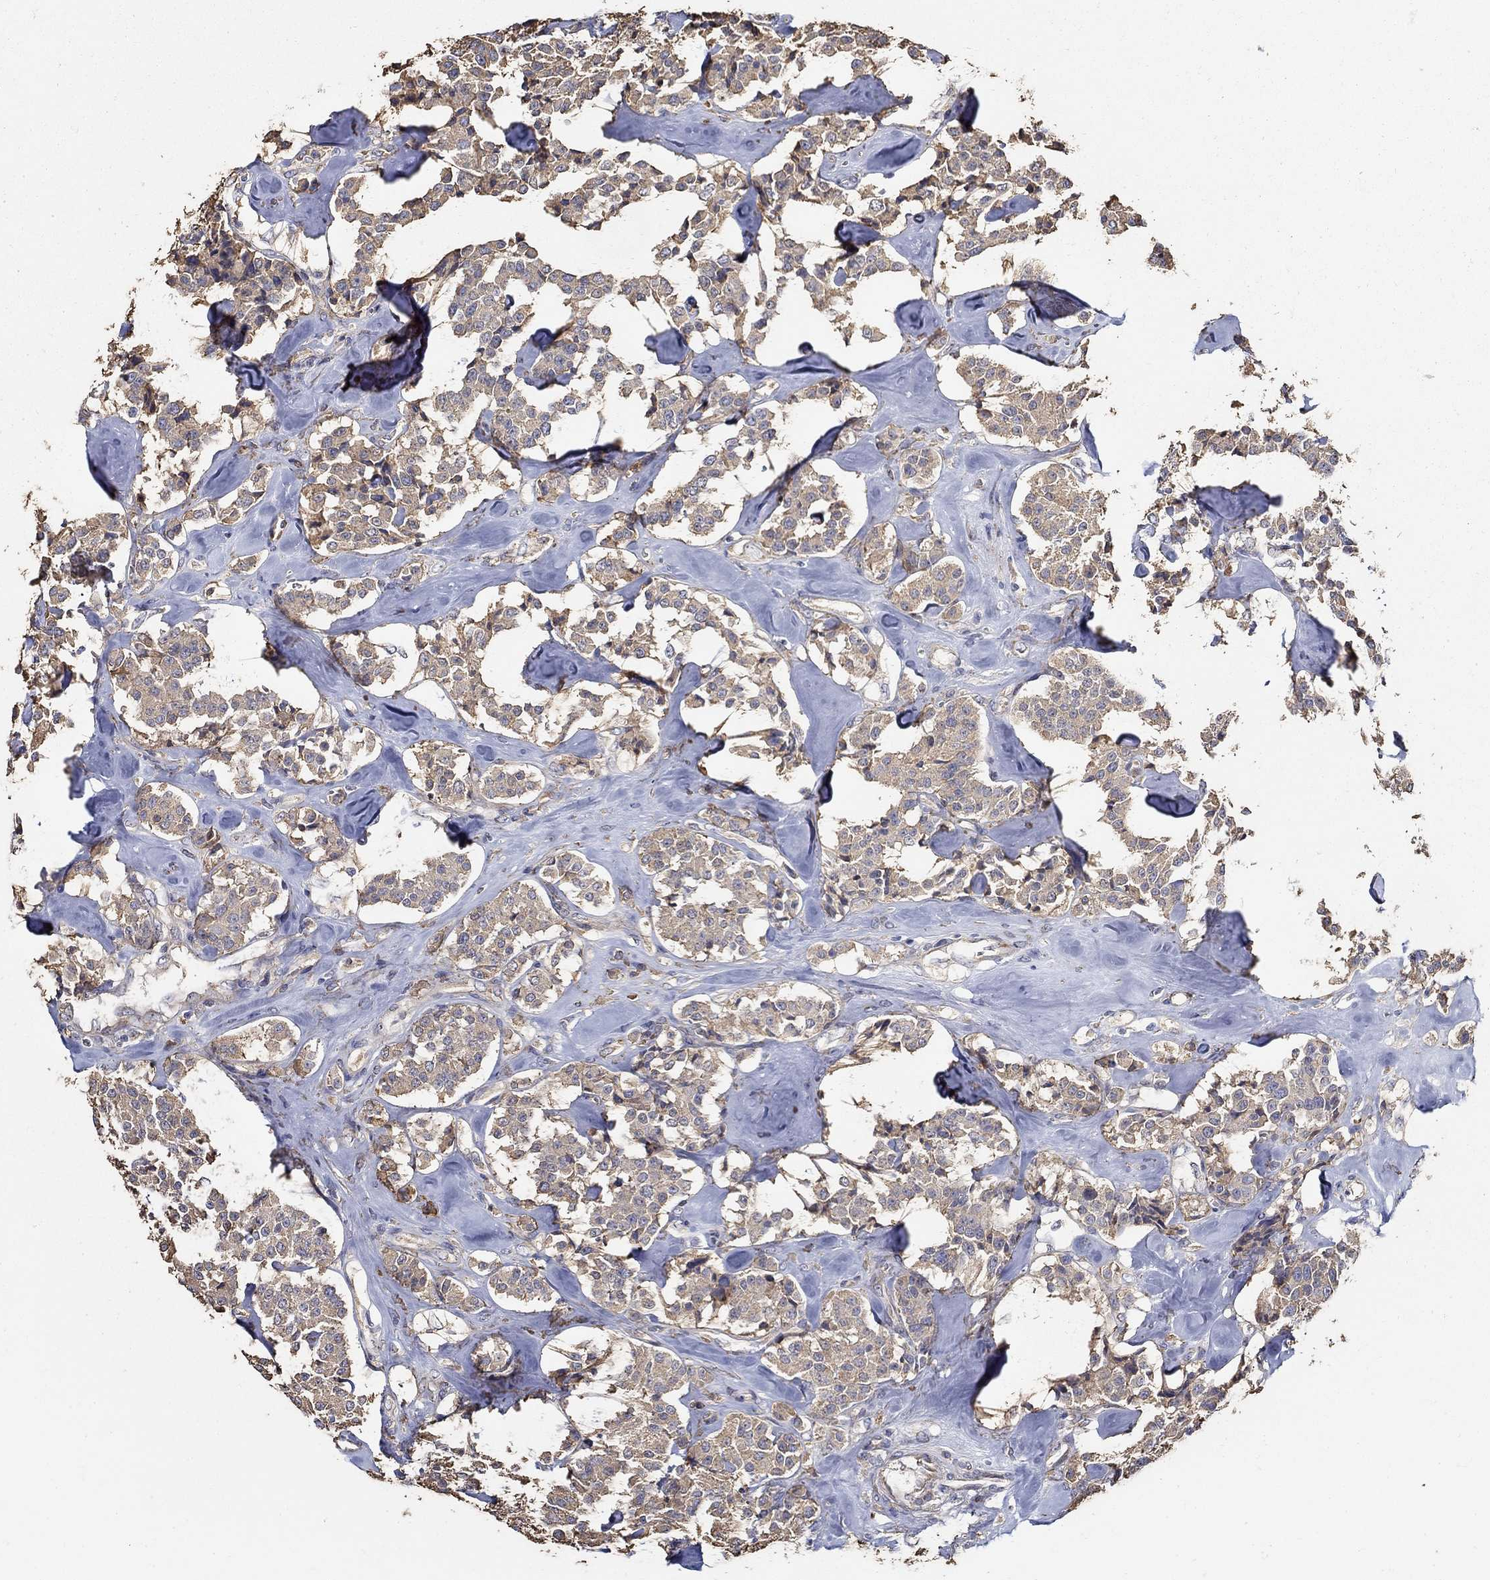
{"staining": {"intensity": "weak", "quantity": ">75%", "location": "cytoplasmic/membranous"}, "tissue": "carcinoid", "cell_type": "Tumor cells", "image_type": "cancer", "snomed": [{"axis": "morphology", "description": "Carcinoid, malignant, NOS"}, {"axis": "topography", "description": "Pancreas"}], "caption": "Human carcinoid (malignant) stained with a protein marker demonstrates weak staining in tumor cells.", "gene": "EMILIN3", "patient": {"sex": "male", "age": 41}}